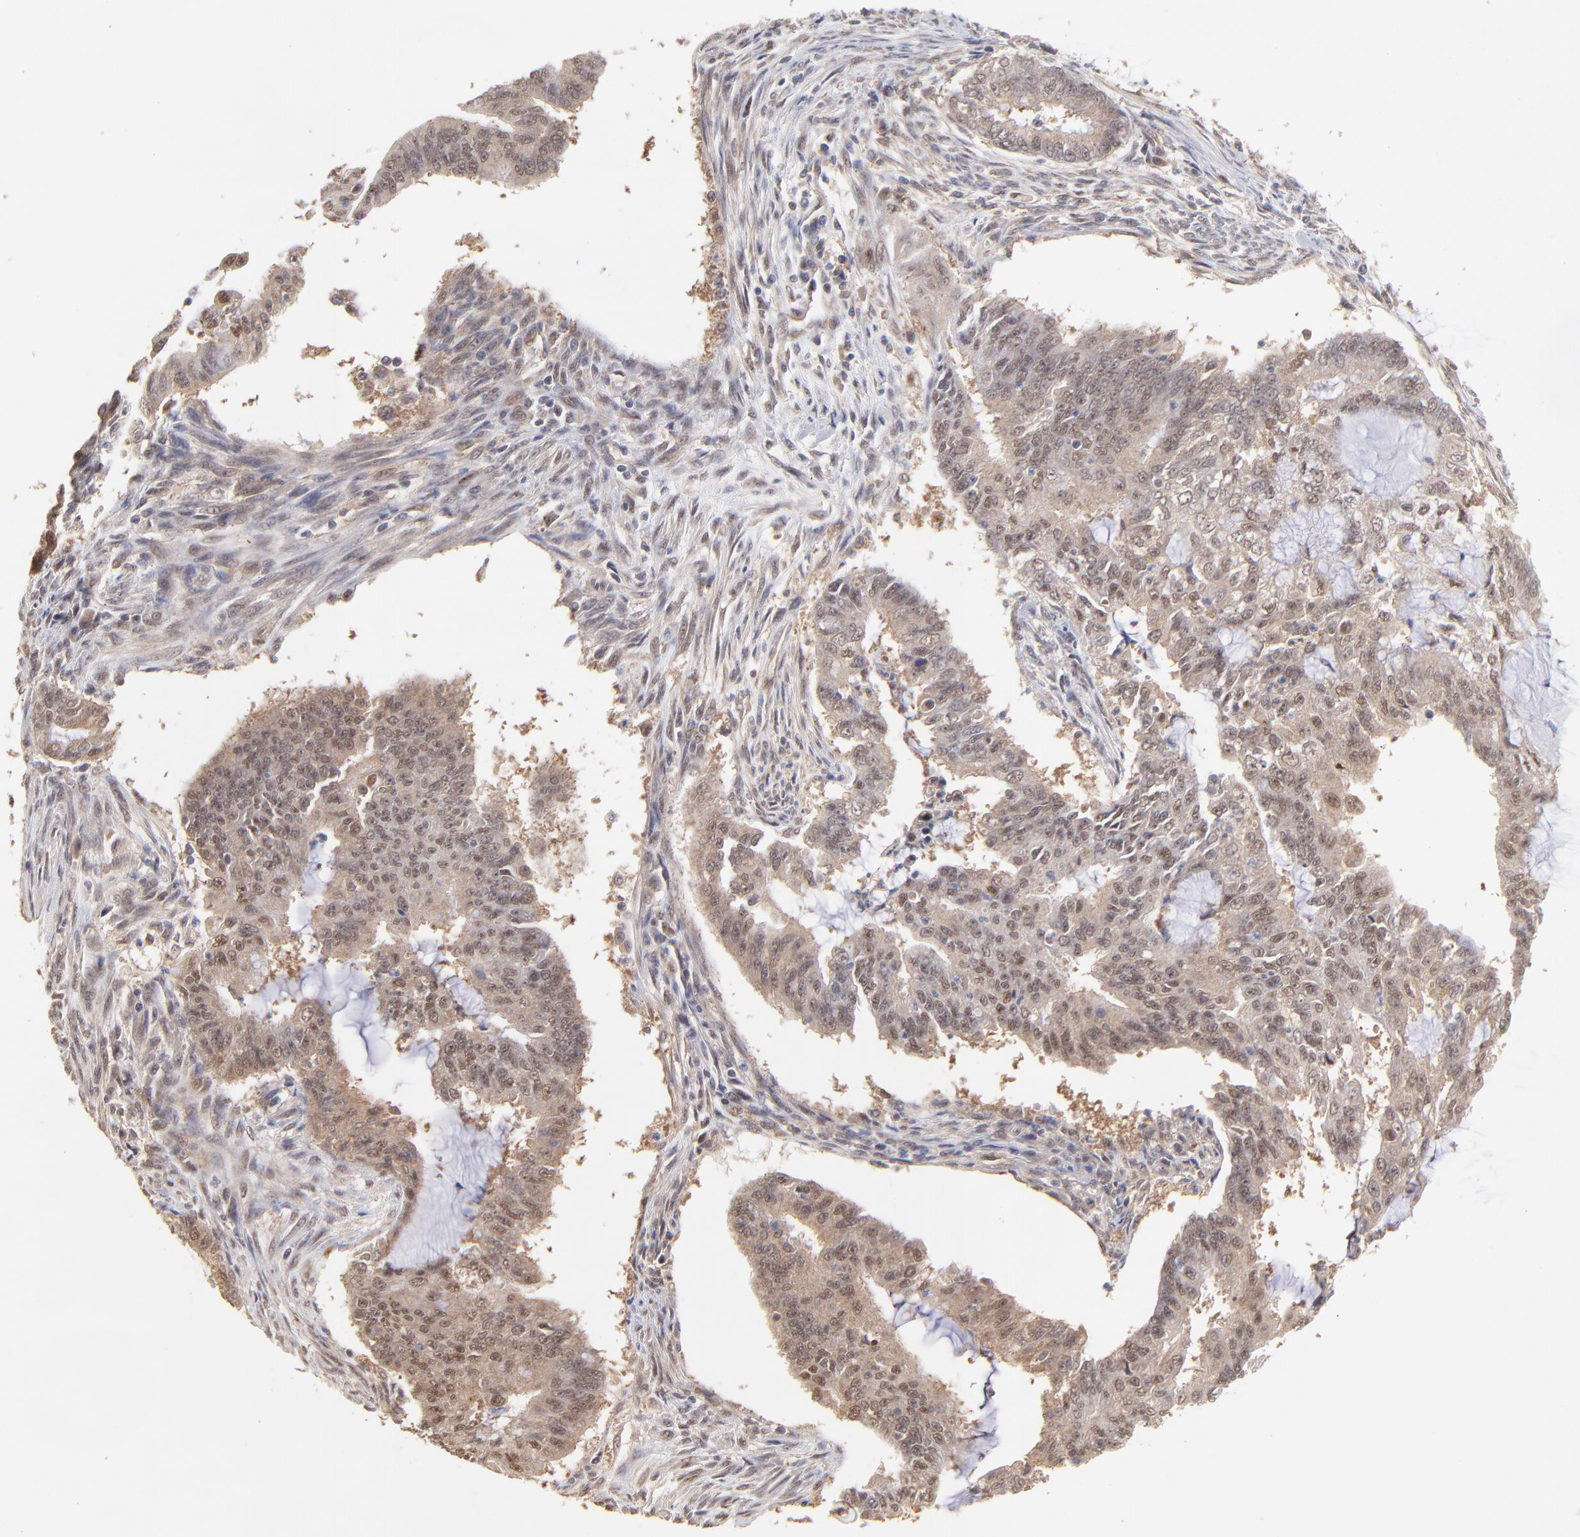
{"staining": {"intensity": "weak", "quantity": ">75%", "location": "cytoplasmic/membranous,nuclear"}, "tissue": "endometrial cancer", "cell_type": "Tumor cells", "image_type": "cancer", "snomed": [{"axis": "morphology", "description": "Adenocarcinoma, NOS"}, {"axis": "topography", "description": "Endometrium"}], "caption": "IHC histopathology image of neoplastic tissue: endometrial cancer stained using immunohistochemistry (IHC) displays low levels of weak protein expression localized specifically in the cytoplasmic/membranous and nuclear of tumor cells, appearing as a cytoplasmic/membranous and nuclear brown color.", "gene": "PSMD14", "patient": {"sex": "female", "age": 75}}